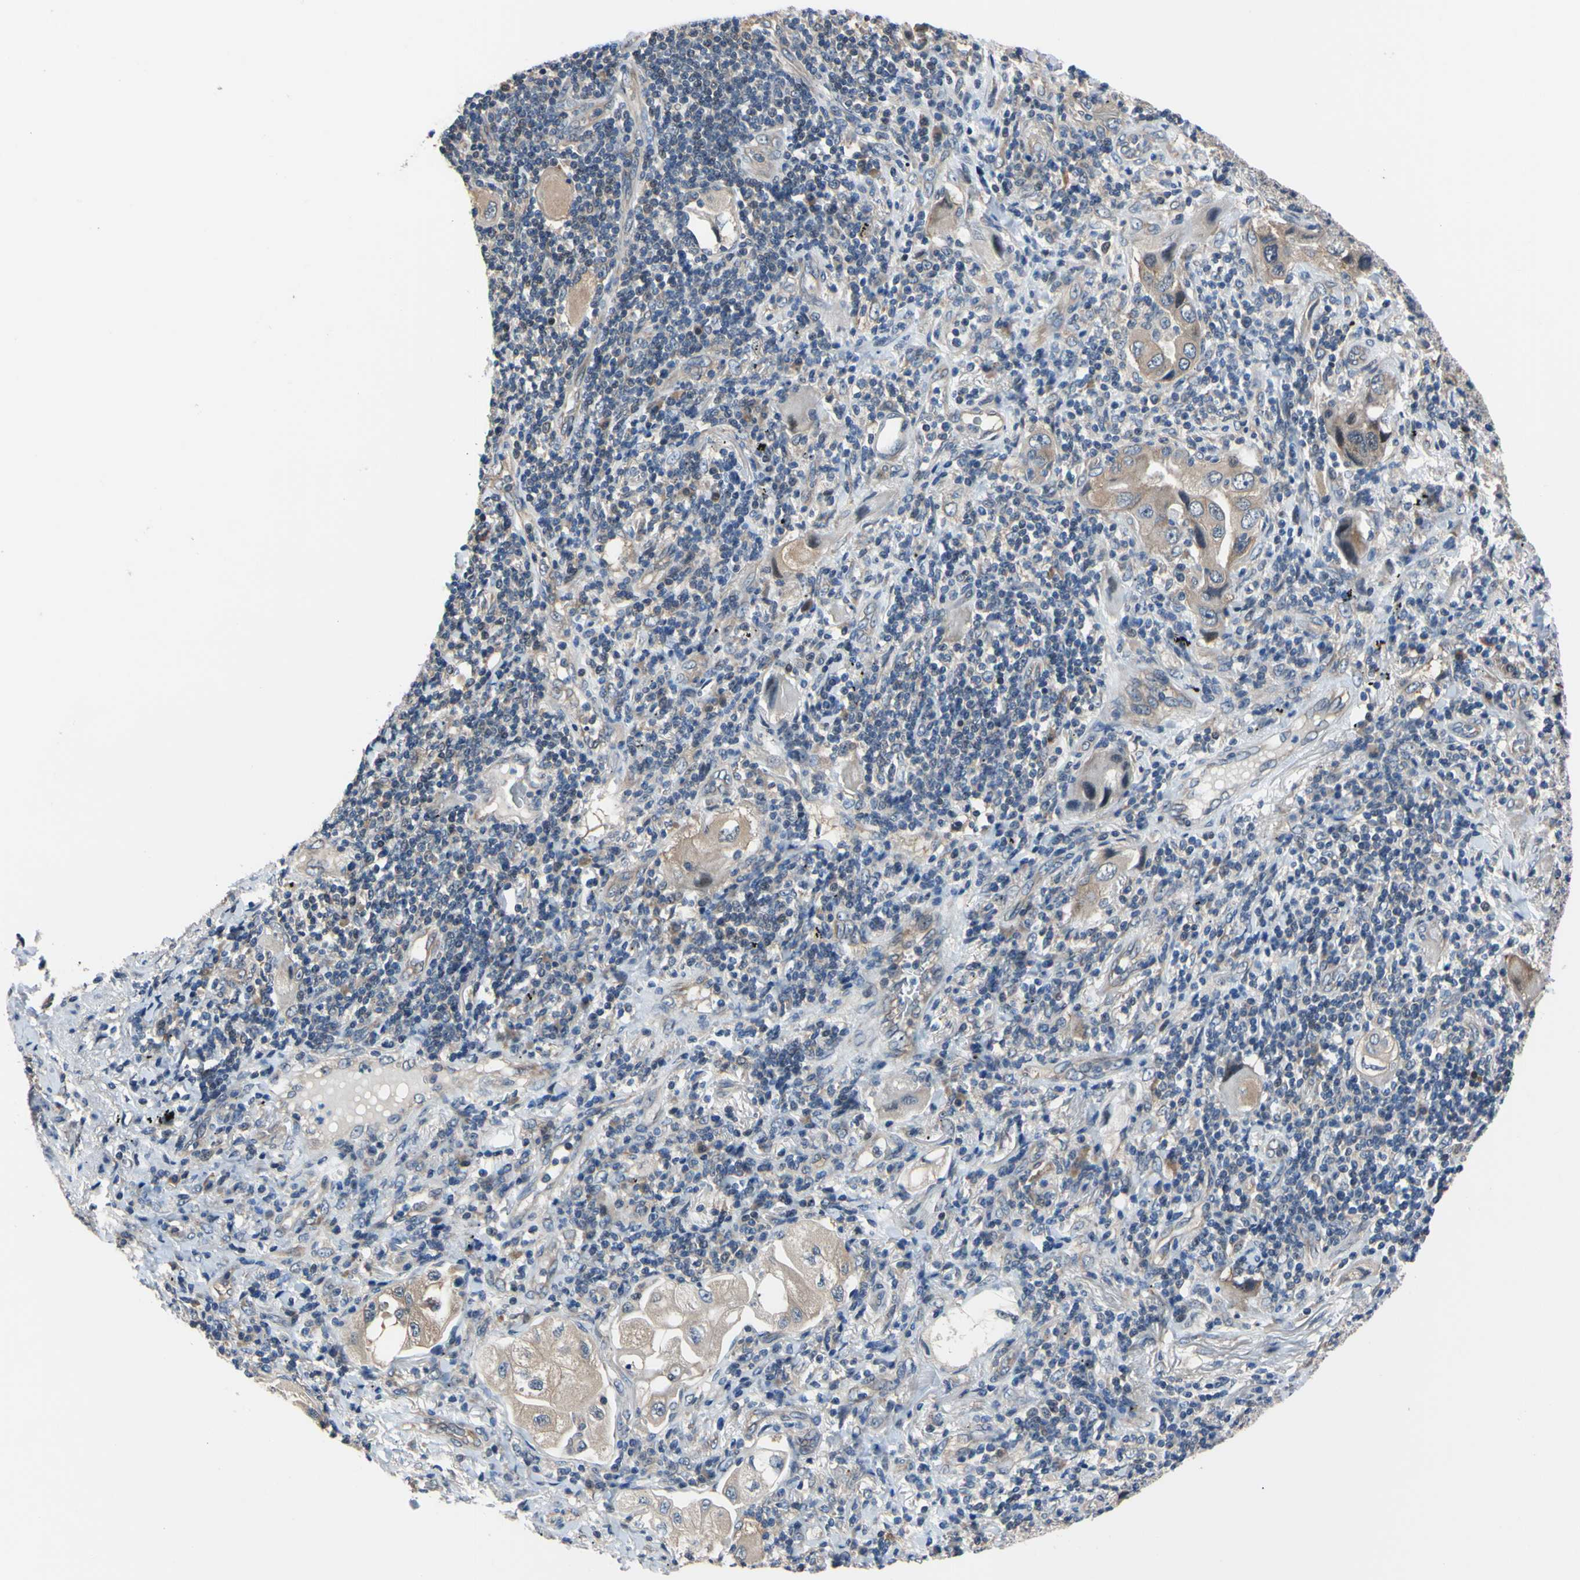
{"staining": {"intensity": "weak", "quantity": ">75%", "location": "cytoplasmic/membranous"}, "tissue": "lung cancer", "cell_type": "Tumor cells", "image_type": "cancer", "snomed": [{"axis": "morphology", "description": "Adenocarcinoma, NOS"}, {"axis": "topography", "description": "Lung"}], "caption": "Protein staining exhibits weak cytoplasmic/membranous positivity in about >75% of tumor cells in lung adenocarcinoma.", "gene": "RARS1", "patient": {"sex": "female", "age": 65}}